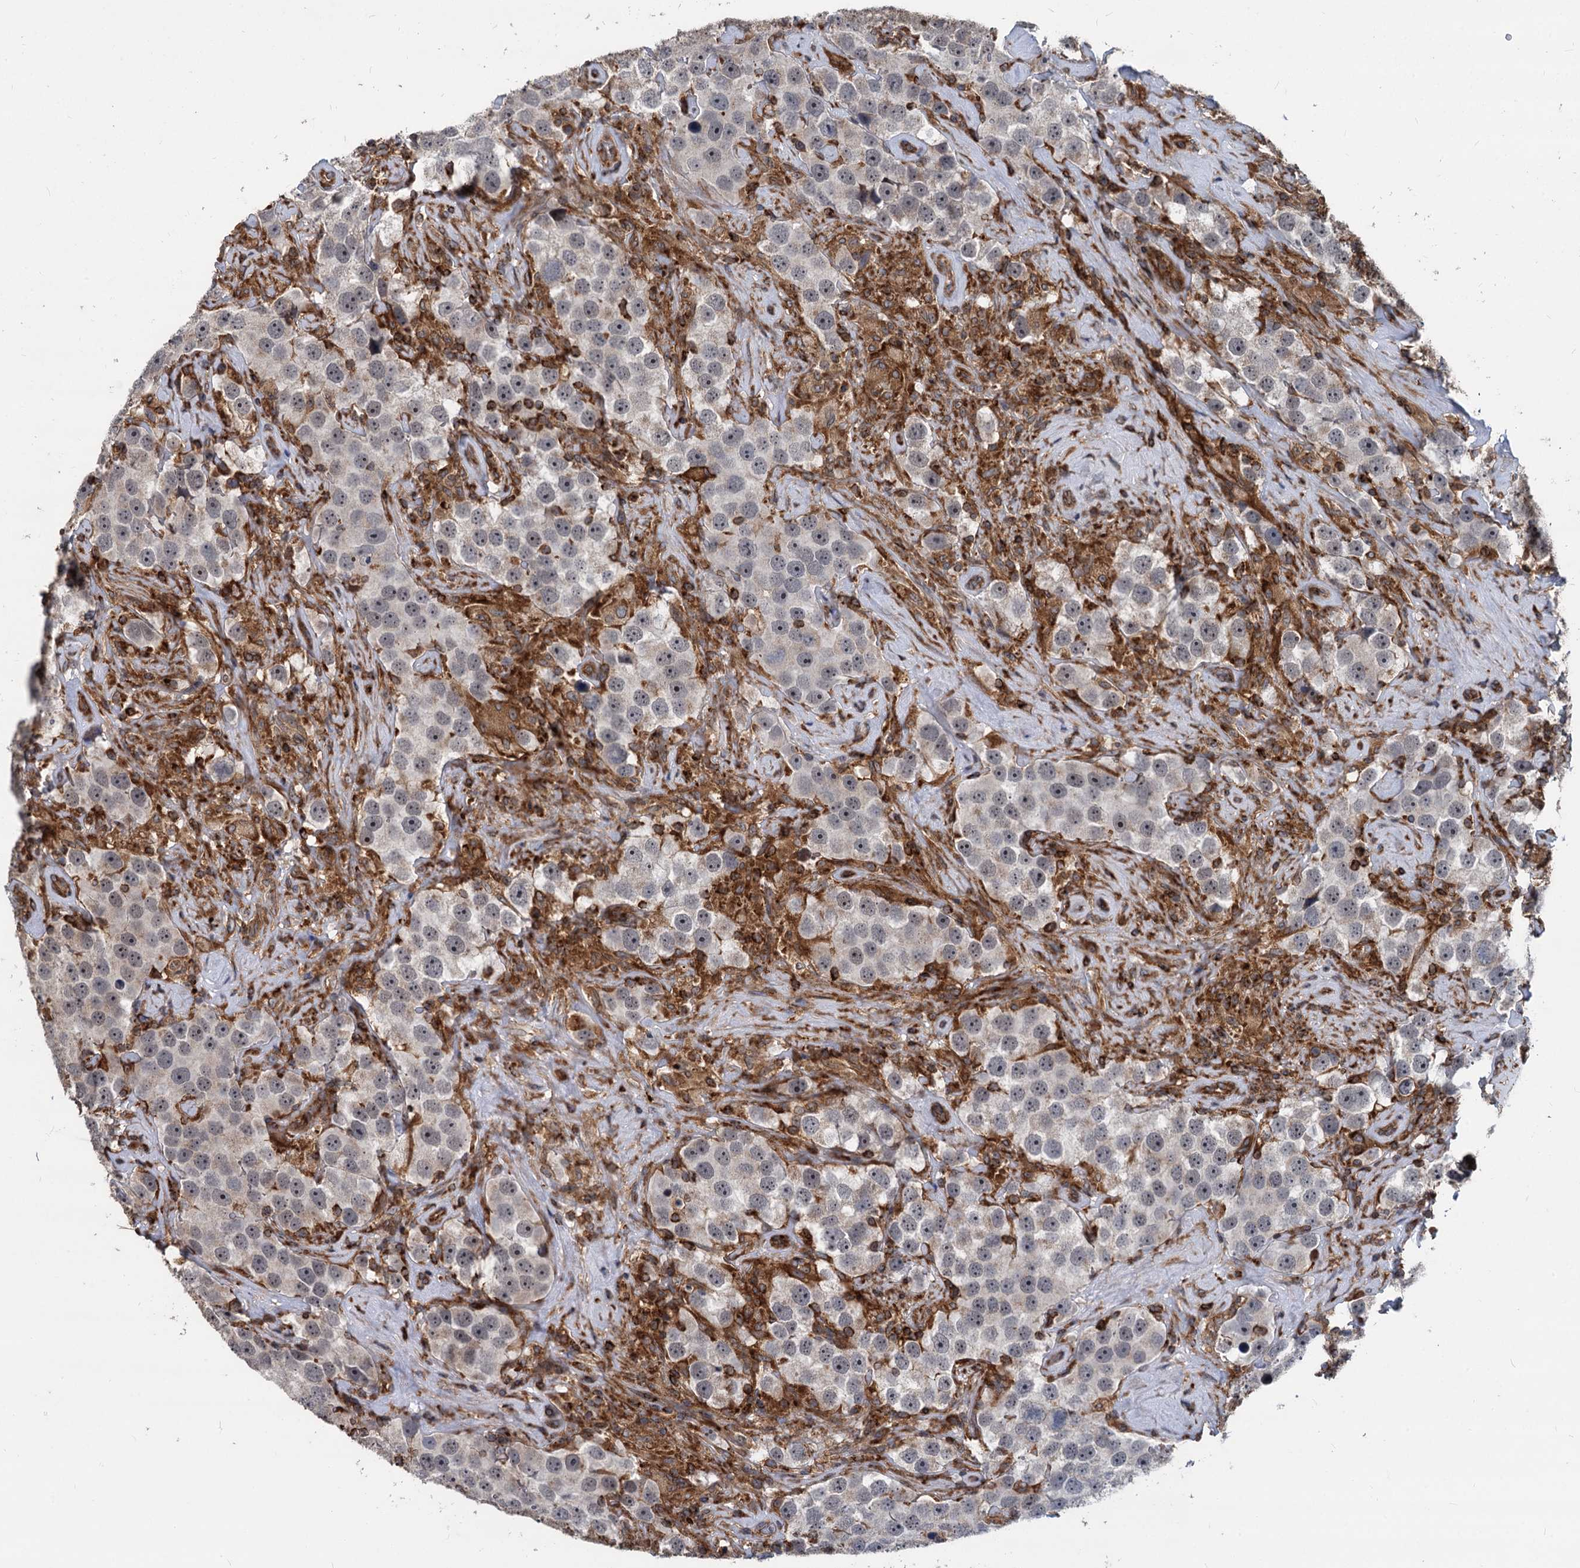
{"staining": {"intensity": "negative", "quantity": "none", "location": "none"}, "tissue": "testis cancer", "cell_type": "Tumor cells", "image_type": "cancer", "snomed": [{"axis": "morphology", "description": "Seminoma, NOS"}, {"axis": "topography", "description": "Testis"}], "caption": "Immunohistochemistry of testis cancer (seminoma) displays no staining in tumor cells. Brightfield microscopy of immunohistochemistry stained with DAB (3,3'-diaminobenzidine) (brown) and hematoxylin (blue), captured at high magnification.", "gene": "STIM1", "patient": {"sex": "male", "age": 49}}